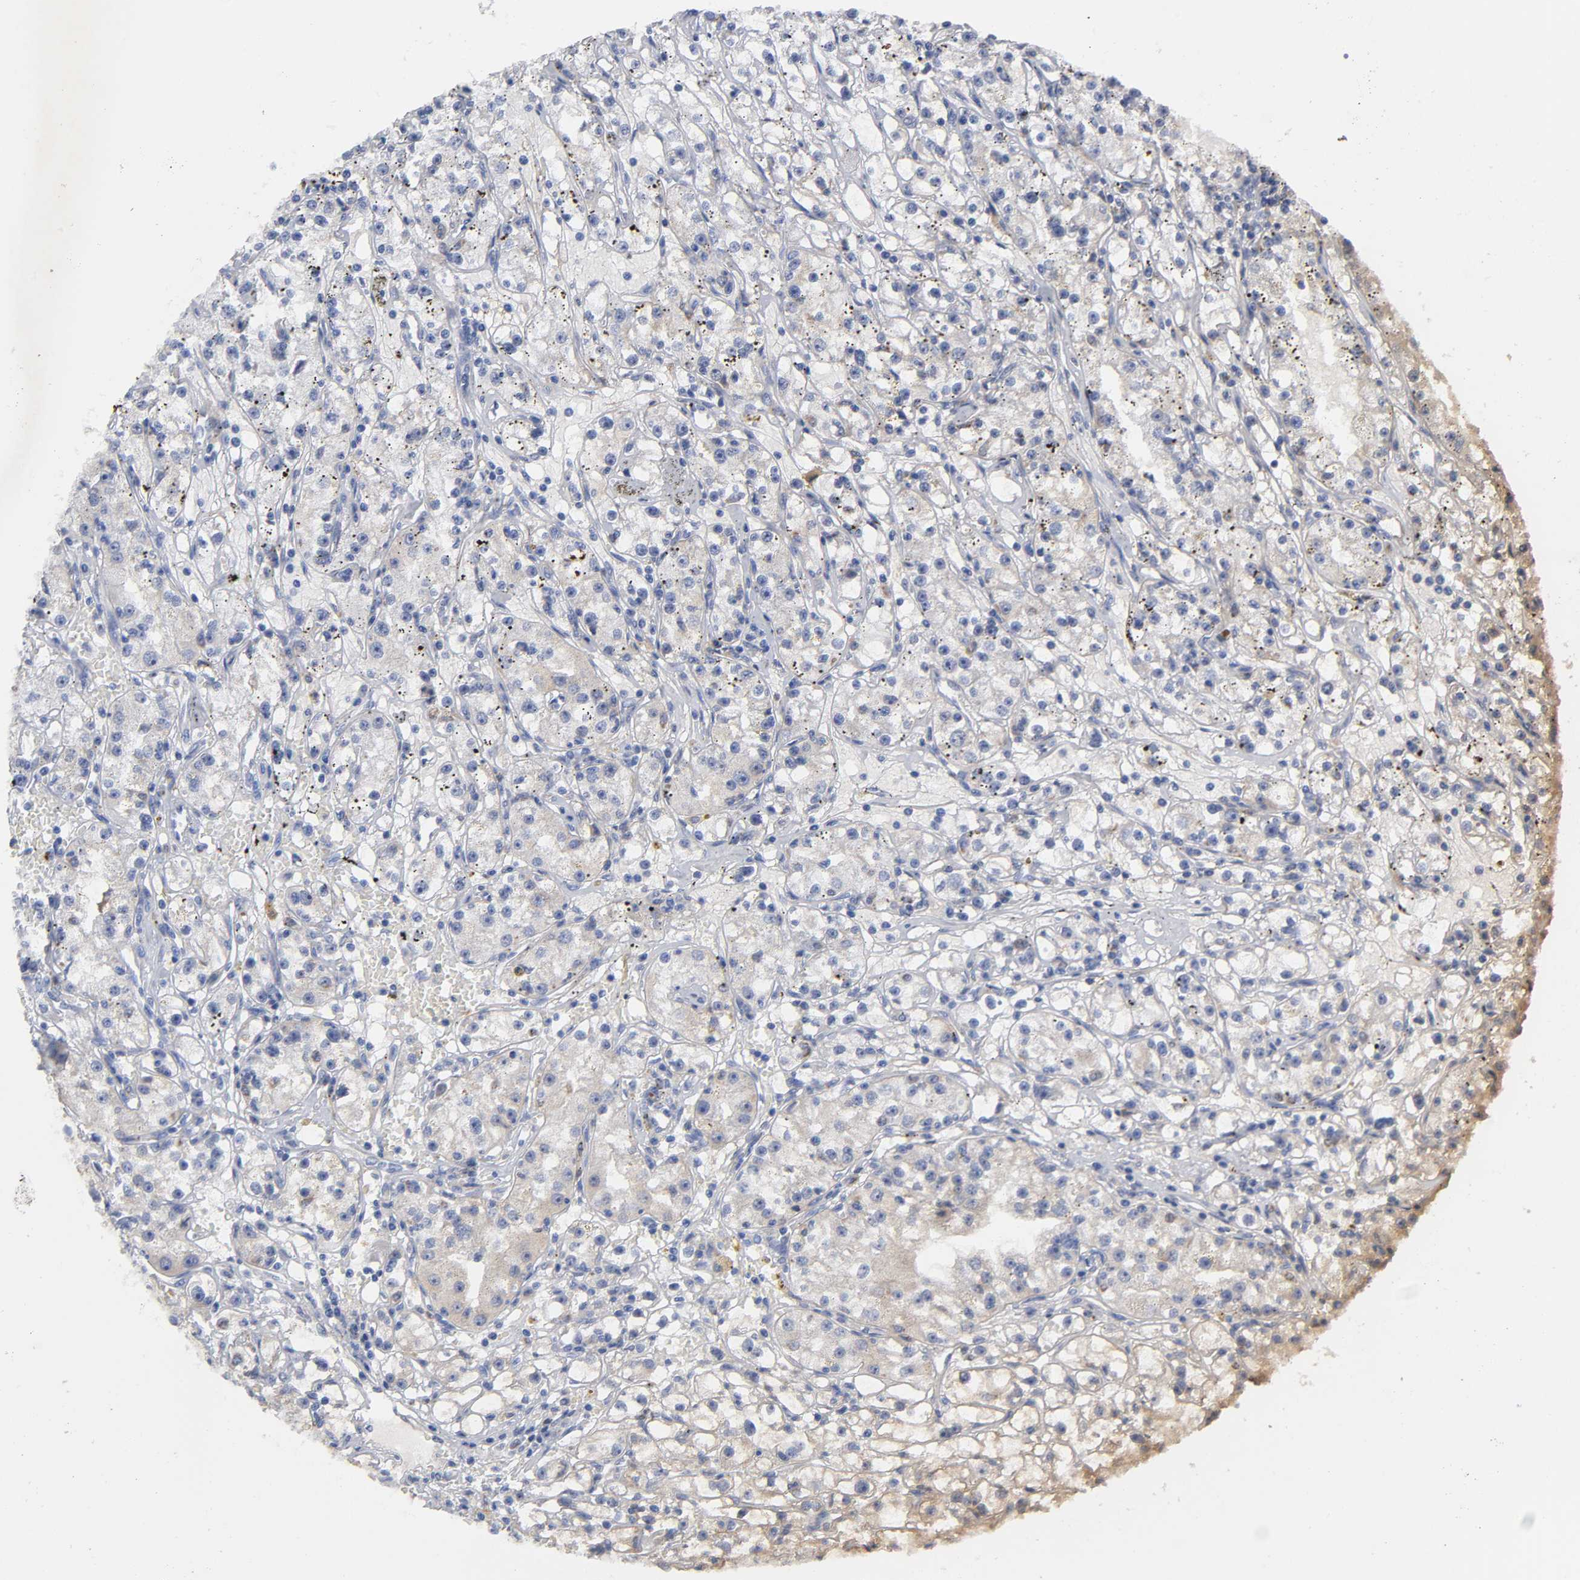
{"staining": {"intensity": "moderate", "quantity": "<25%", "location": "cytoplasmic/membranous"}, "tissue": "renal cancer", "cell_type": "Tumor cells", "image_type": "cancer", "snomed": [{"axis": "morphology", "description": "Adenocarcinoma, NOS"}, {"axis": "topography", "description": "Kidney"}], "caption": "Tumor cells reveal low levels of moderate cytoplasmic/membranous staining in approximately <25% of cells in human renal cancer (adenocarcinoma).", "gene": "ISG15", "patient": {"sex": "male", "age": 56}}